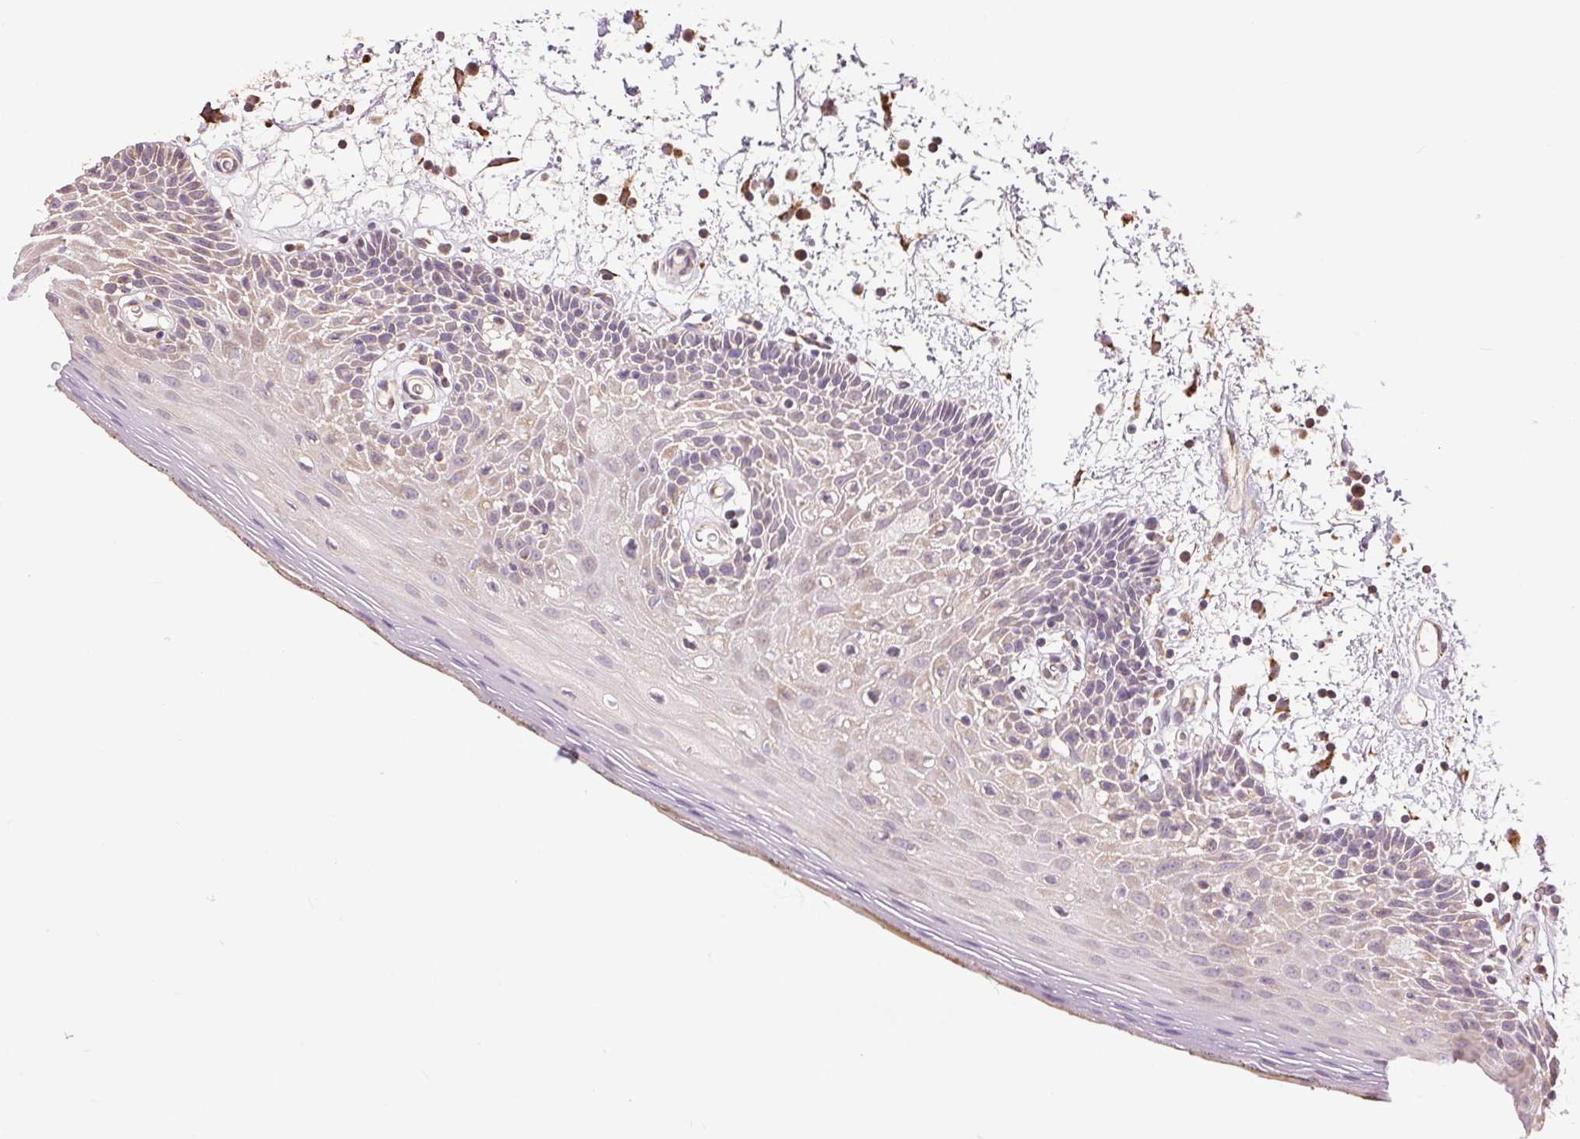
{"staining": {"intensity": "weak", "quantity": "25%-75%", "location": "cytoplasmic/membranous"}, "tissue": "oral mucosa", "cell_type": "Squamous epithelial cells", "image_type": "normal", "snomed": [{"axis": "morphology", "description": "Normal tissue, NOS"}, {"axis": "morphology", "description": "Squamous cell carcinoma, NOS"}, {"axis": "topography", "description": "Oral tissue"}, {"axis": "topography", "description": "Head-Neck"}], "caption": "Protein staining by IHC demonstrates weak cytoplasmic/membranous expression in about 25%-75% of squamous epithelial cells in normal oral mucosa.", "gene": "DGUOK", "patient": {"sex": "male", "age": 52}}